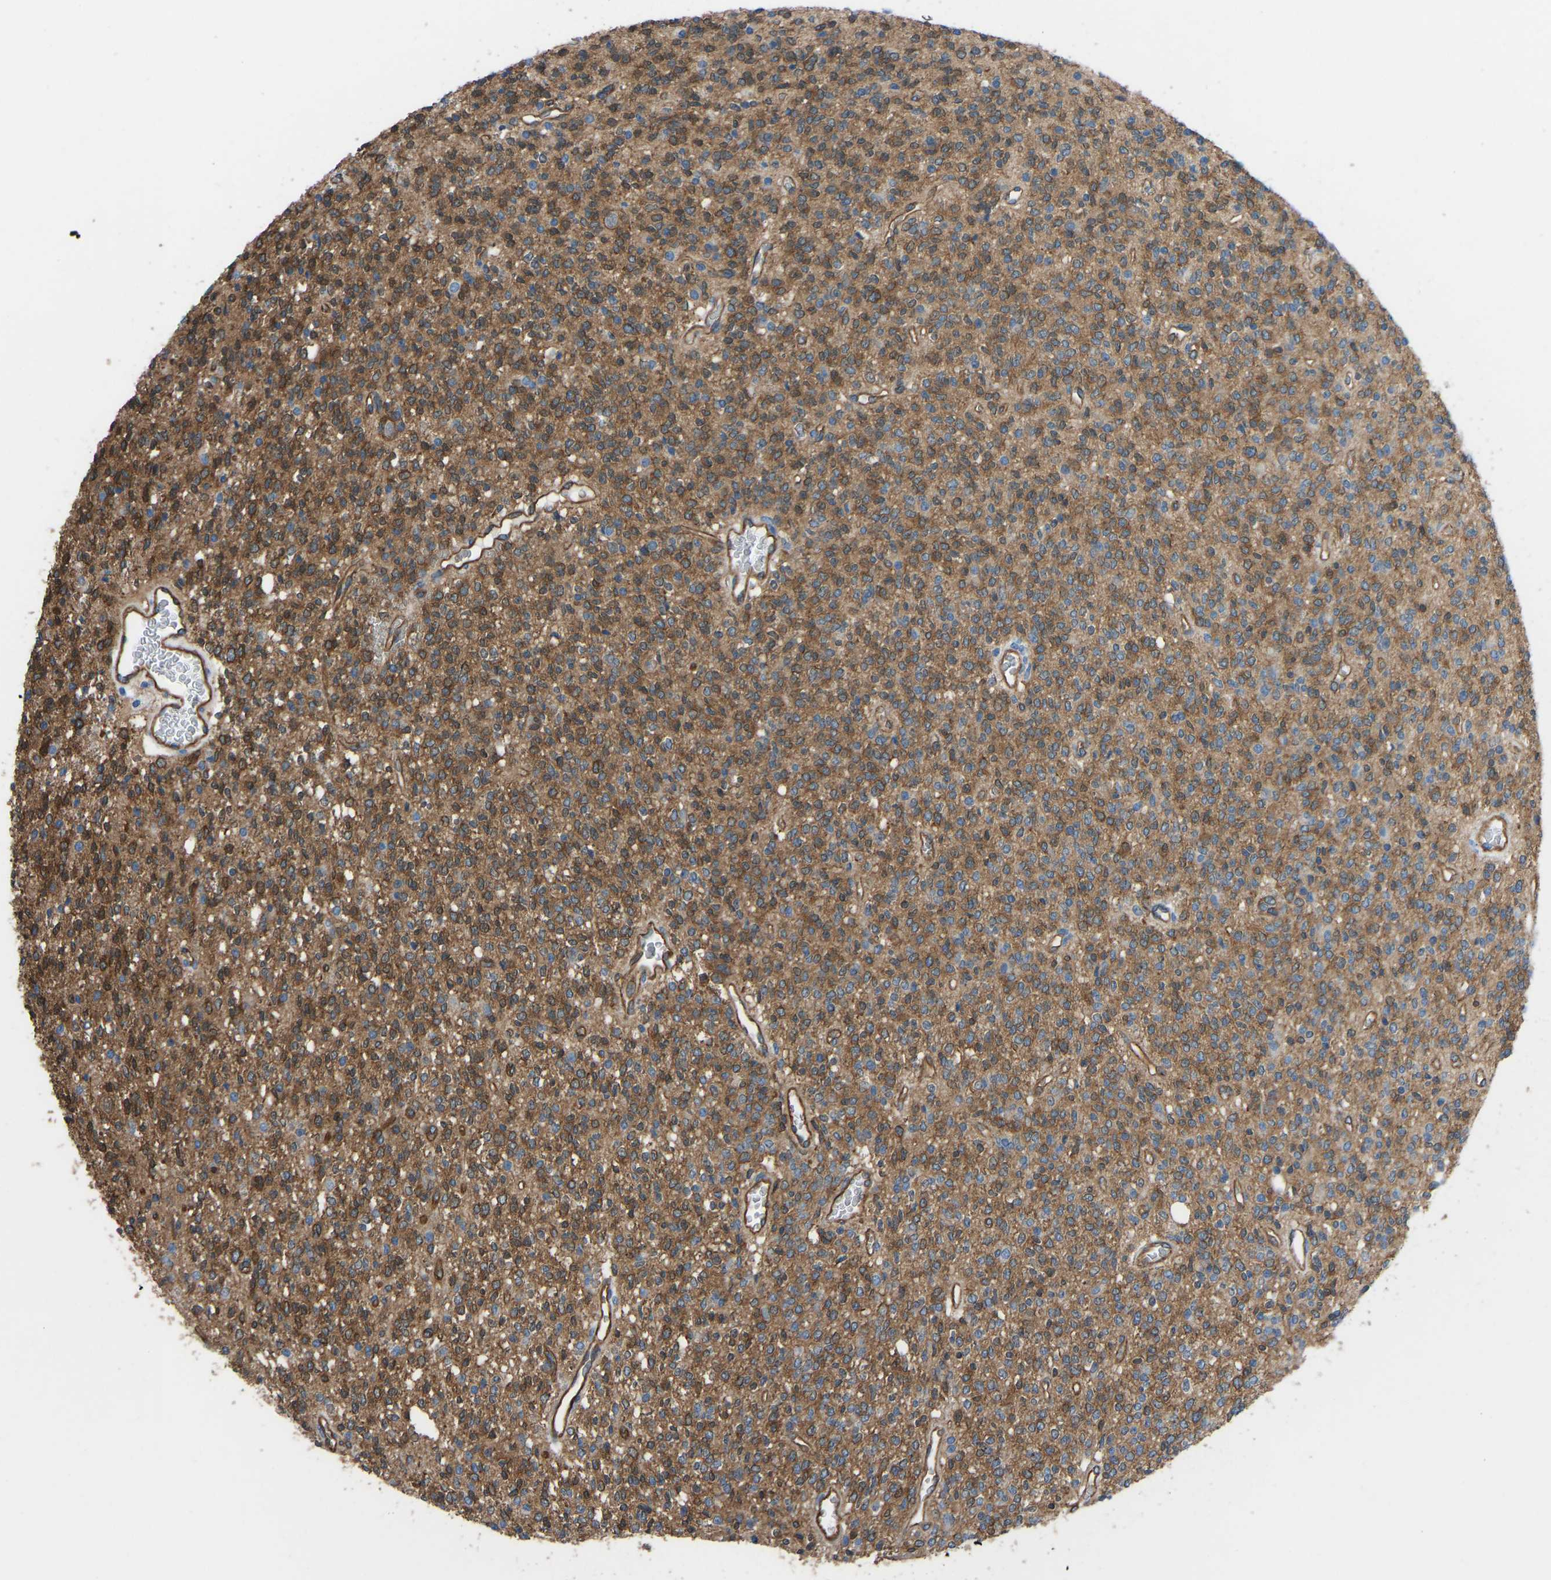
{"staining": {"intensity": "moderate", "quantity": ">75%", "location": "cytoplasmic/membranous"}, "tissue": "glioma", "cell_type": "Tumor cells", "image_type": "cancer", "snomed": [{"axis": "morphology", "description": "Glioma, malignant, High grade"}, {"axis": "topography", "description": "Brain"}], "caption": "Malignant glioma (high-grade) stained for a protein (brown) displays moderate cytoplasmic/membranous positive expression in about >75% of tumor cells.", "gene": "MYH10", "patient": {"sex": "male", "age": 34}}